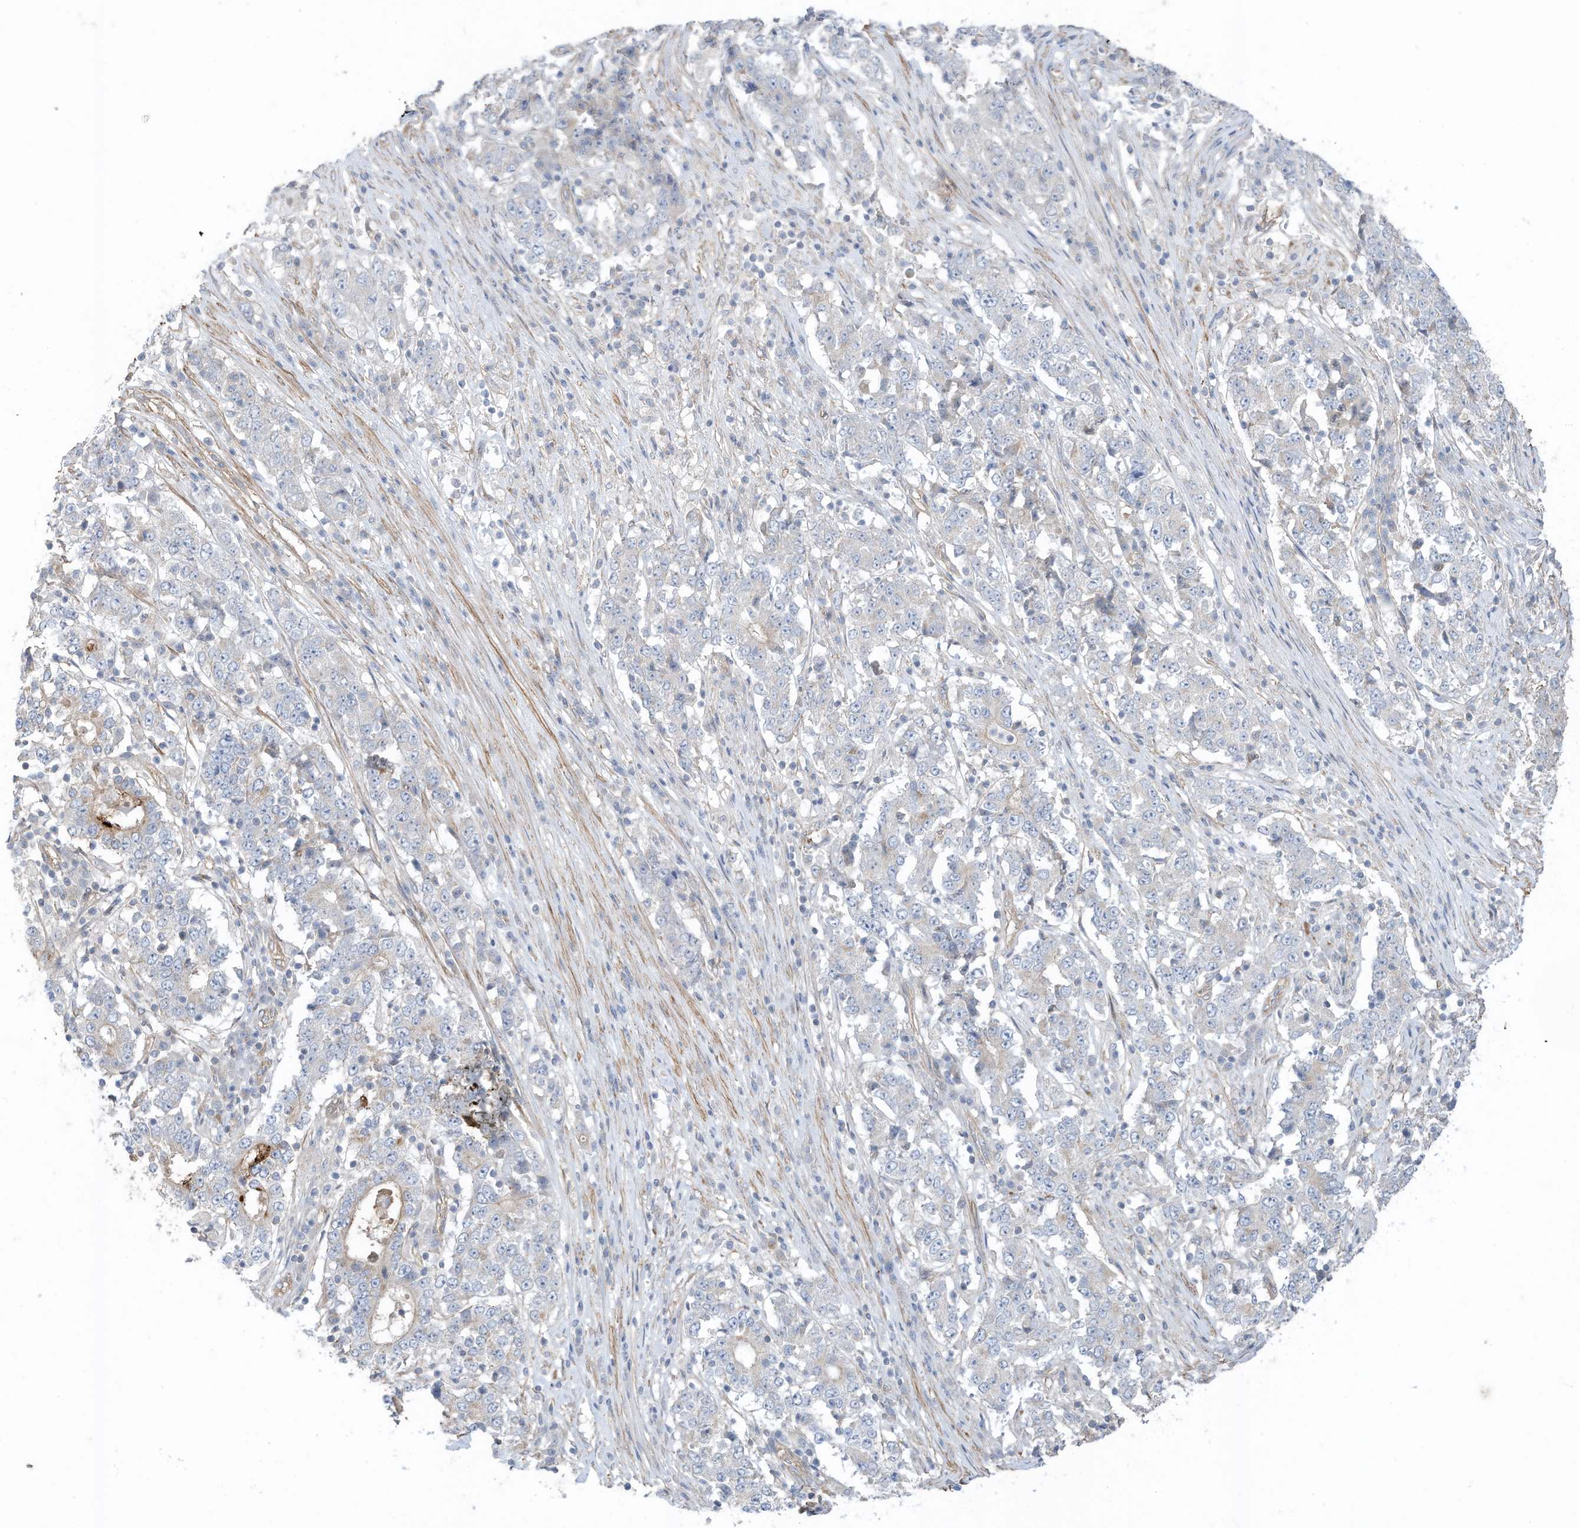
{"staining": {"intensity": "negative", "quantity": "none", "location": "none"}, "tissue": "stomach cancer", "cell_type": "Tumor cells", "image_type": "cancer", "snomed": [{"axis": "morphology", "description": "Adenocarcinoma, NOS"}, {"axis": "topography", "description": "Stomach"}], "caption": "This is a micrograph of IHC staining of stomach cancer, which shows no positivity in tumor cells.", "gene": "SLC17A7", "patient": {"sex": "male", "age": 59}}